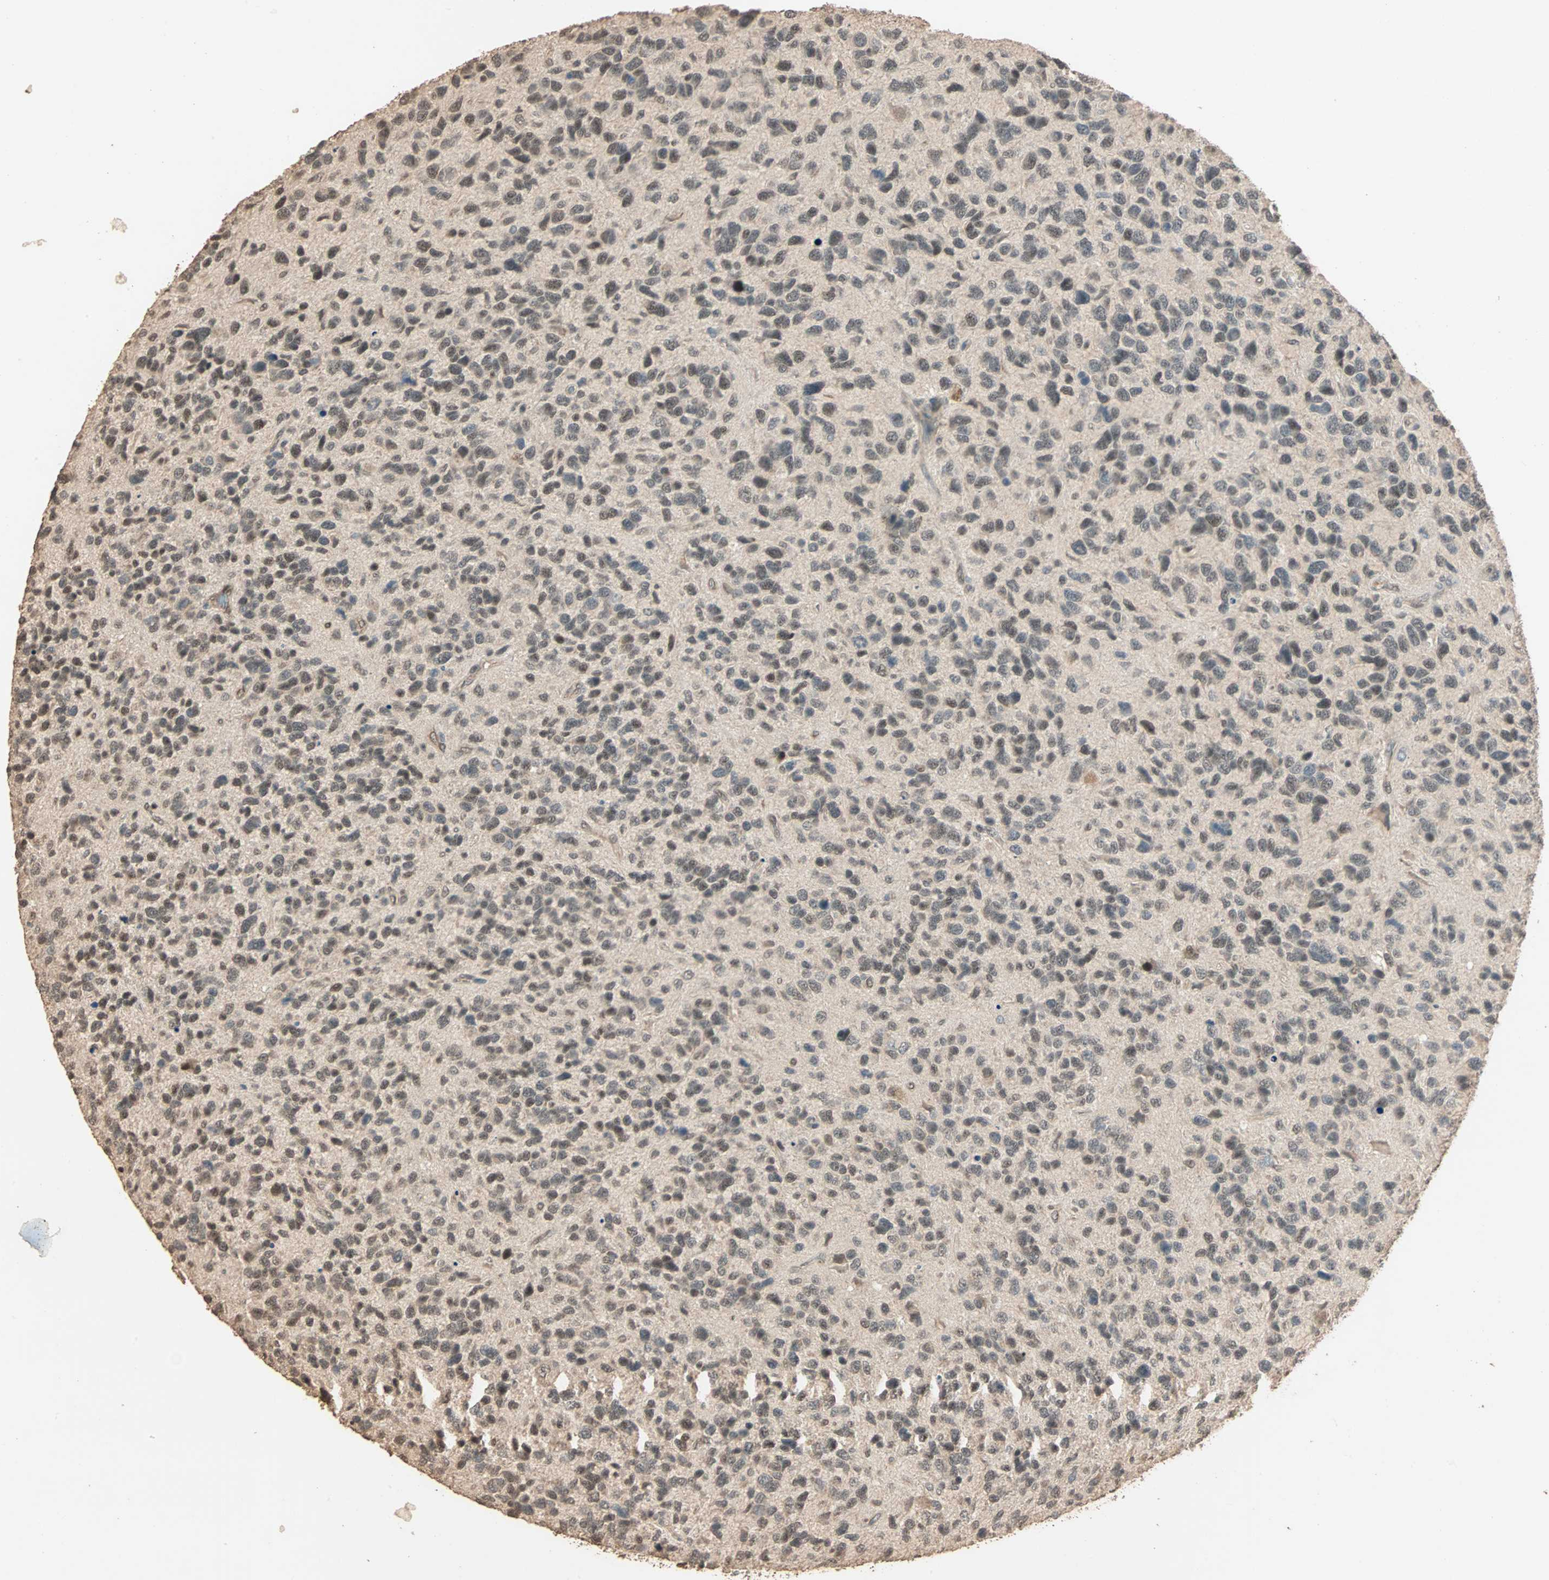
{"staining": {"intensity": "moderate", "quantity": "25%-75%", "location": "cytoplasmic/membranous,nuclear"}, "tissue": "glioma", "cell_type": "Tumor cells", "image_type": "cancer", "snomed": [{"axis": "morphology", "description": "Glioma, malignant, High grade"}, {"axis": "topography", "description": "Brain"}], "caption": "A photomicrograph of malignant glioma (high-grade) stained for a protein shows moderate cytoplasmic/membranous and nuclear brown staining in tumor cells.", "gene": "ZBTB33", "patient": {"sex": "female", "age": 58}}